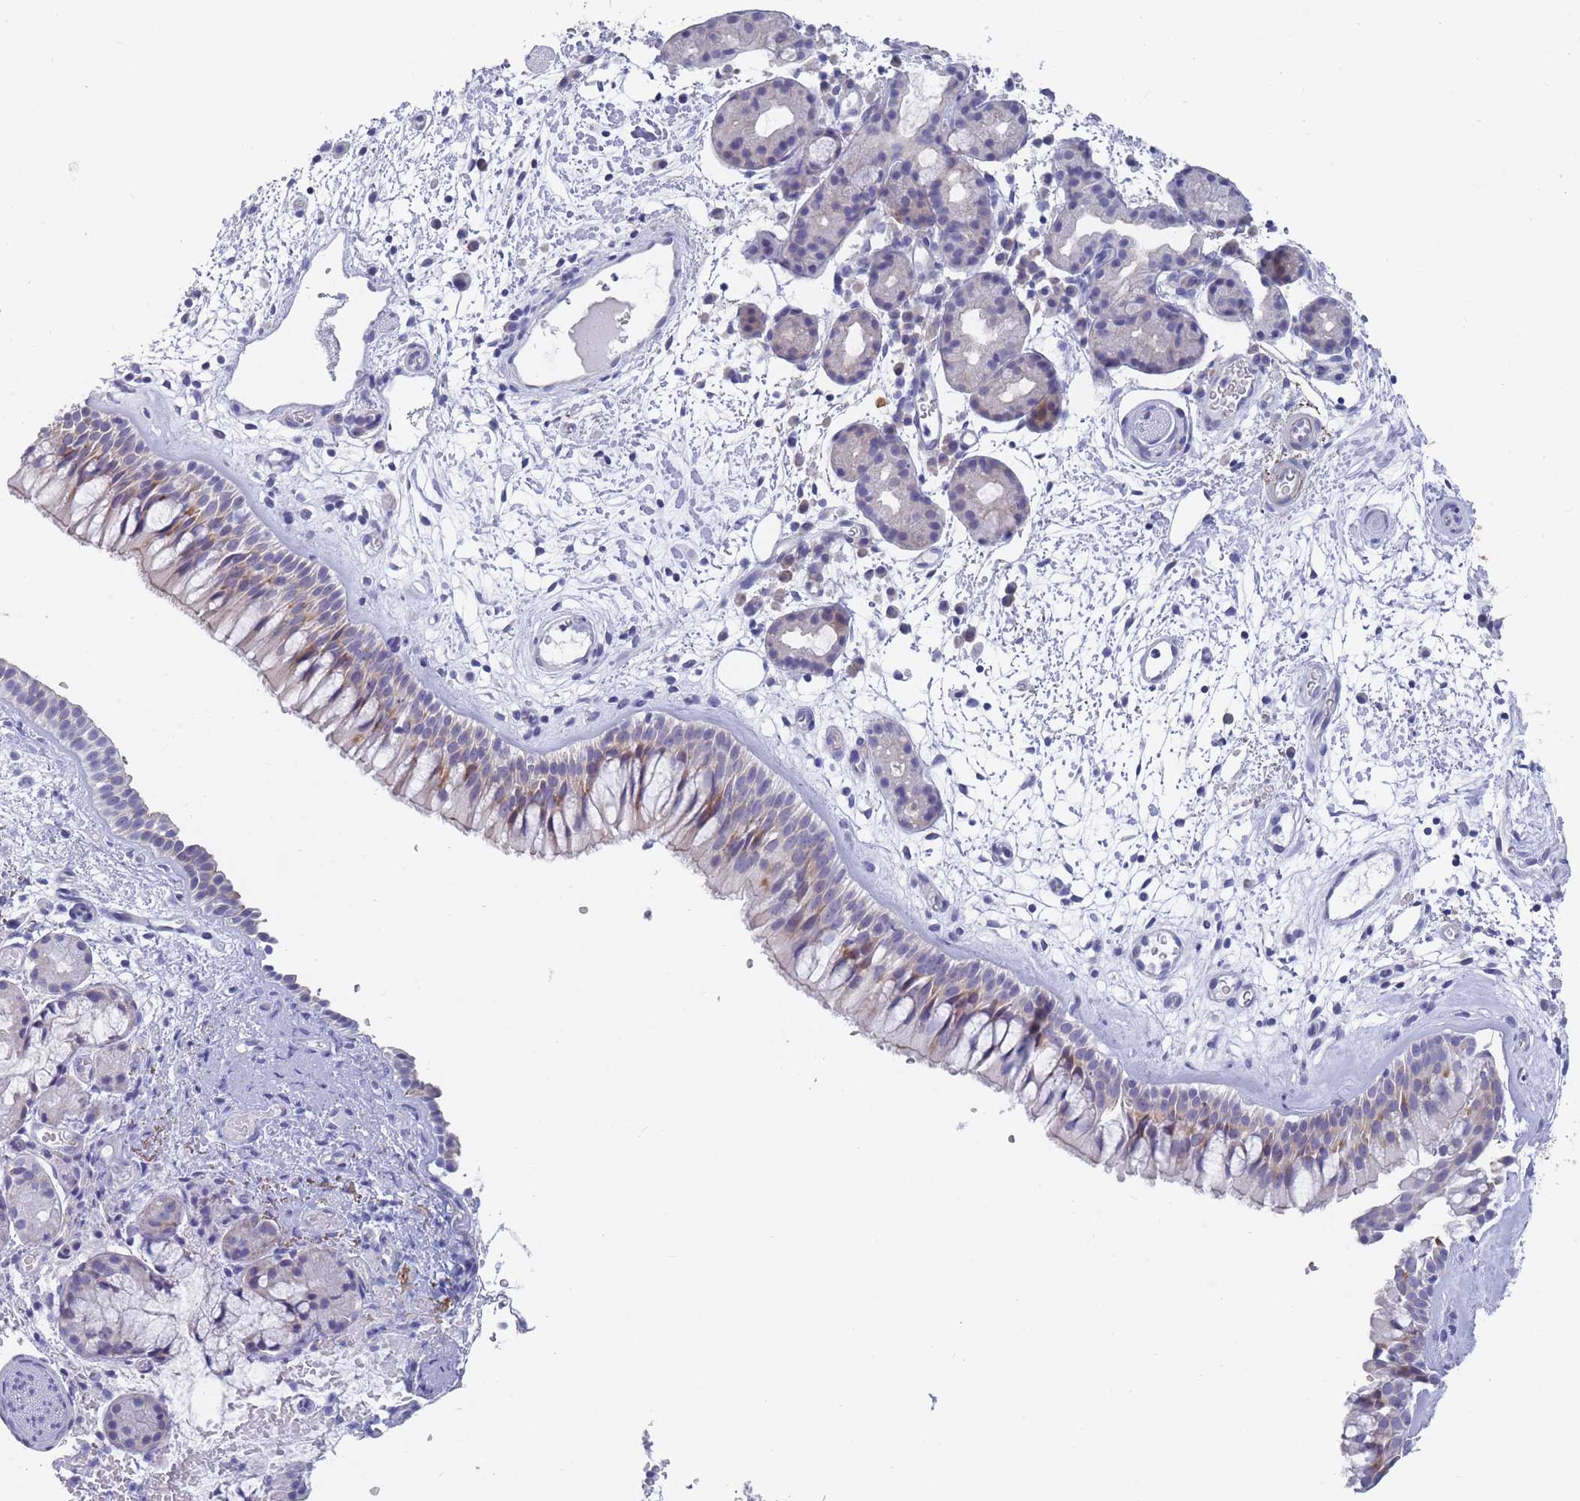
{"staining": {"intensity": "weak", "quantity": "<25%", "location": "cytoplasmic/membranous"}, "tissue": "nasopharynx", "cell_type": "Respiratory epithelial cells", "image_type": "normal", "snomed": [{"axis": "morphology", "description": "Normal tissue, NOS"}, {"axis": "topography", "description": "Nasopharynx"}], "caption": "Normal nasopharynx was stained to show a protein in brown. There is no significant positivity in respiratory epithelial cells. Nuclei are stained in blue.", "gene": "PIGU", "patient": {"sex": "male", "age": 65}}